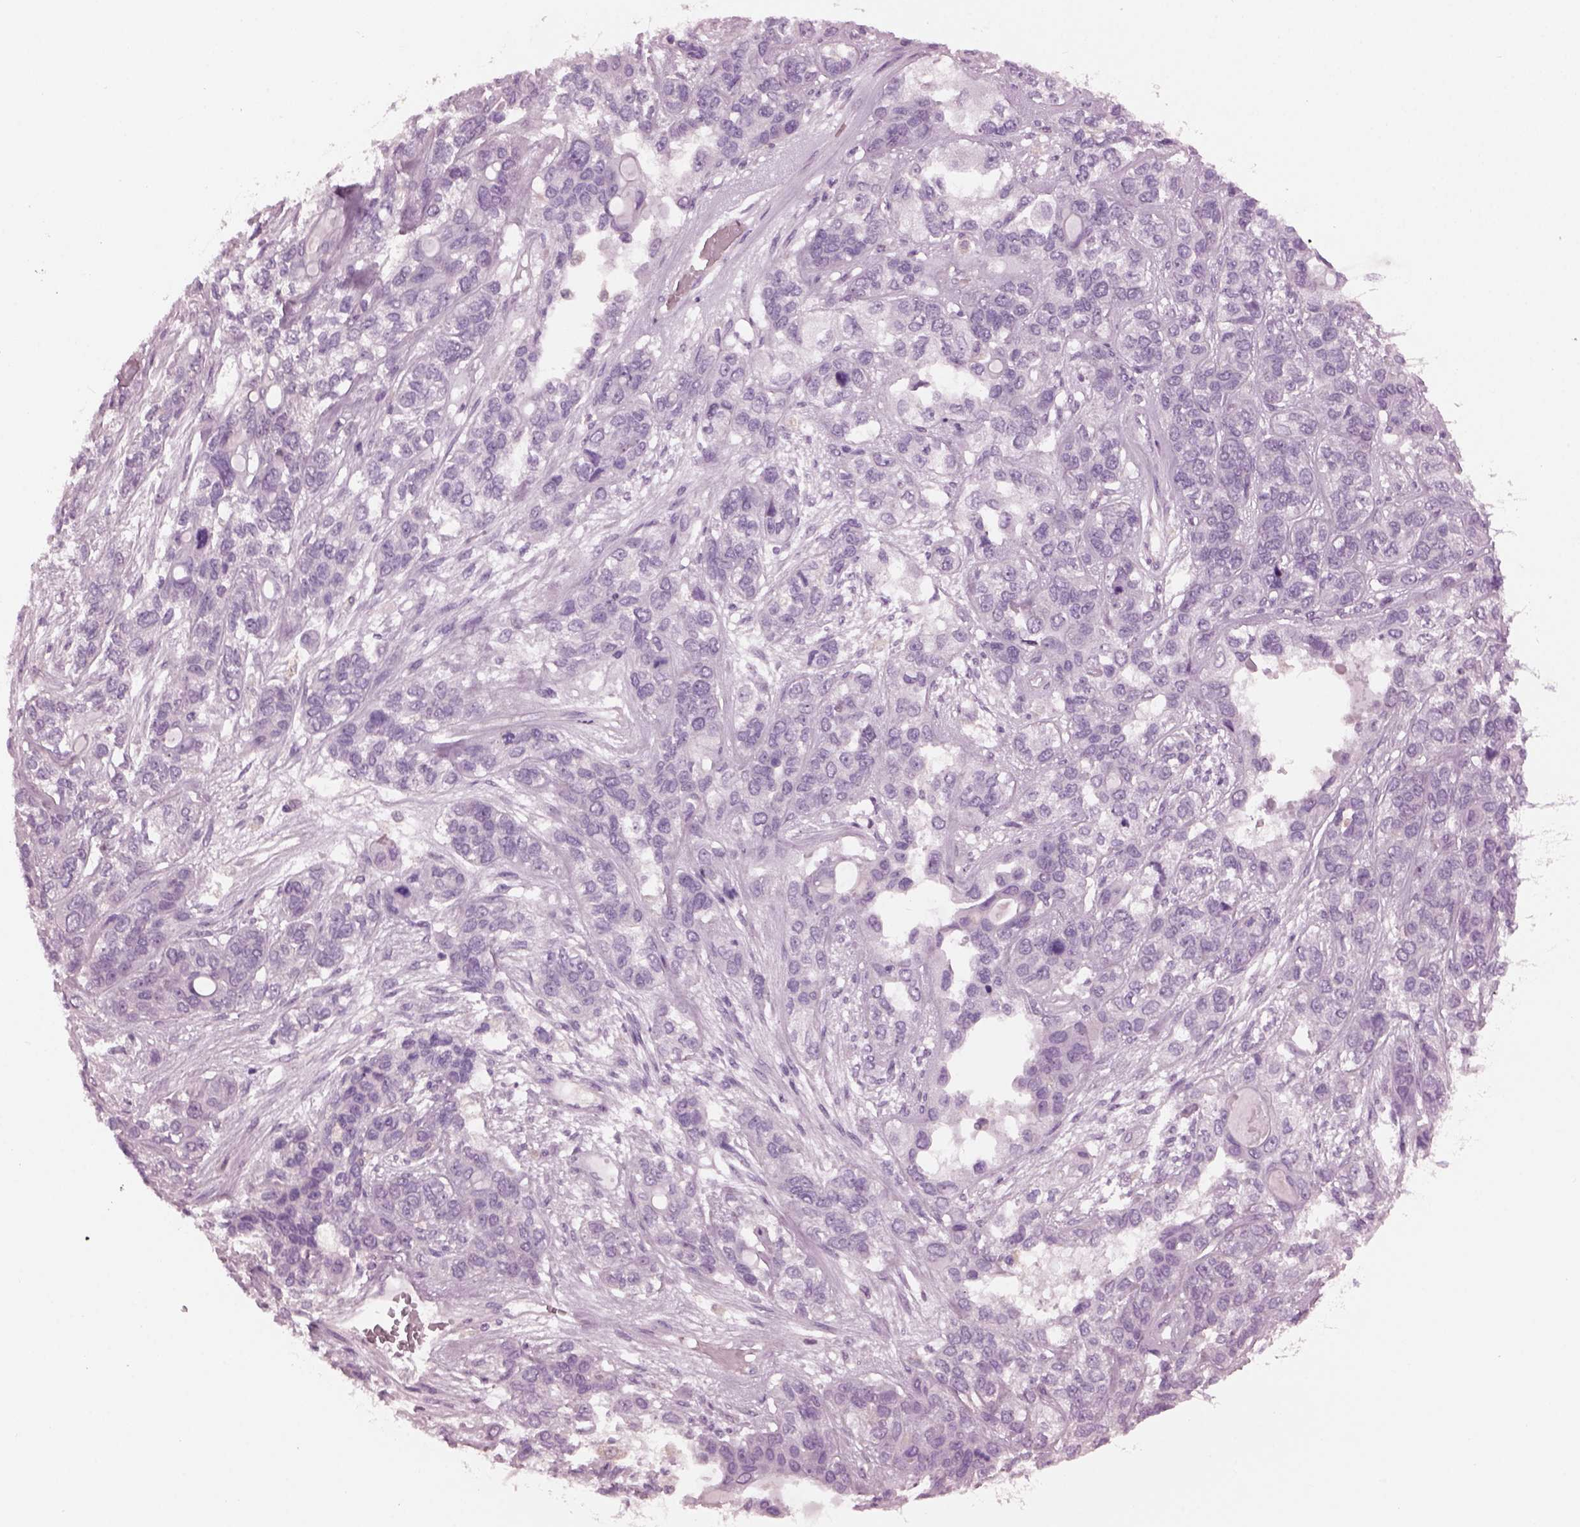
{"staining": {"intensity": "negative", "quantity": "none", "location": "none"}, "tissue": "lung cancer", "cell_type": "Tumor cells", "image_type": "cancer", "snomed": [{"axis": "morphology", "description": "Squamous cell carcinoma, NOS"}, {"axis": "topography", "description": "Lung"}], "caption": "Tumor cells show no significant staining in lung cancer.", "gene": "SHTN1", "patient": {"sex": "female", "age": 70}}